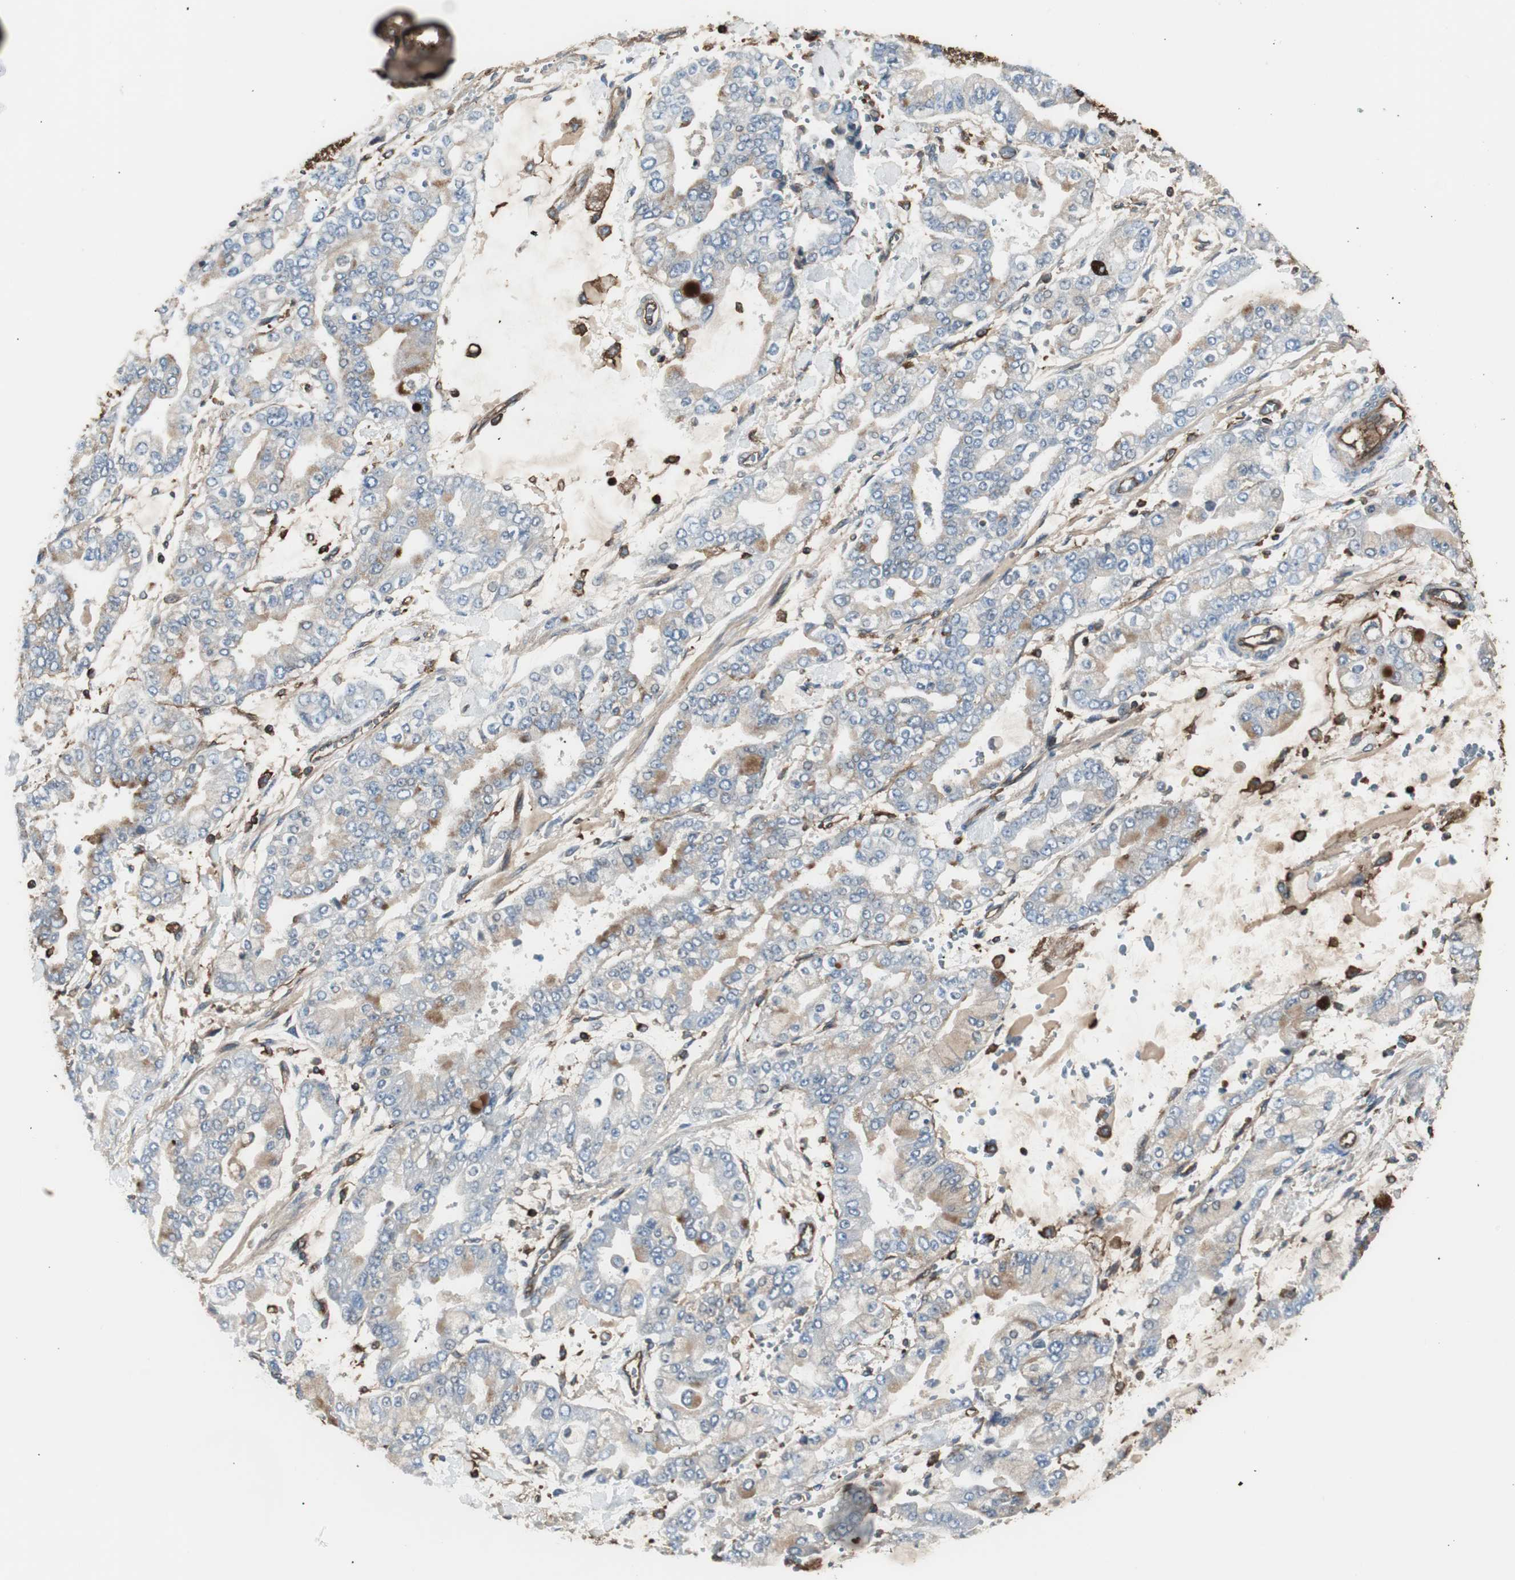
{"staining": {"intensity": "weak", "quantity": "25%-75%", "location": "cytoplasmic/membranous"}, "tissue": "stomach cancer", "cell_type": "Tumor cells", "image_type": "cancer", "snomed": [{"axis": "morphology", "description": "Normal tissue, NOS"}, {"axis": "morphology", "description": "Adenocarcinoma, NOS"}, {"axis": "topography", "description": "Stomach, upper"}, {"axis": "topography", "description": "Stomach"}], "caption": "Adenocarcinoma (stomach) tissue shows weak cytoplasmic/membranous staining in about 25%-75% of tumor cells", "gene": "B2M", "patient": {"sex": "male", "age": 76}}